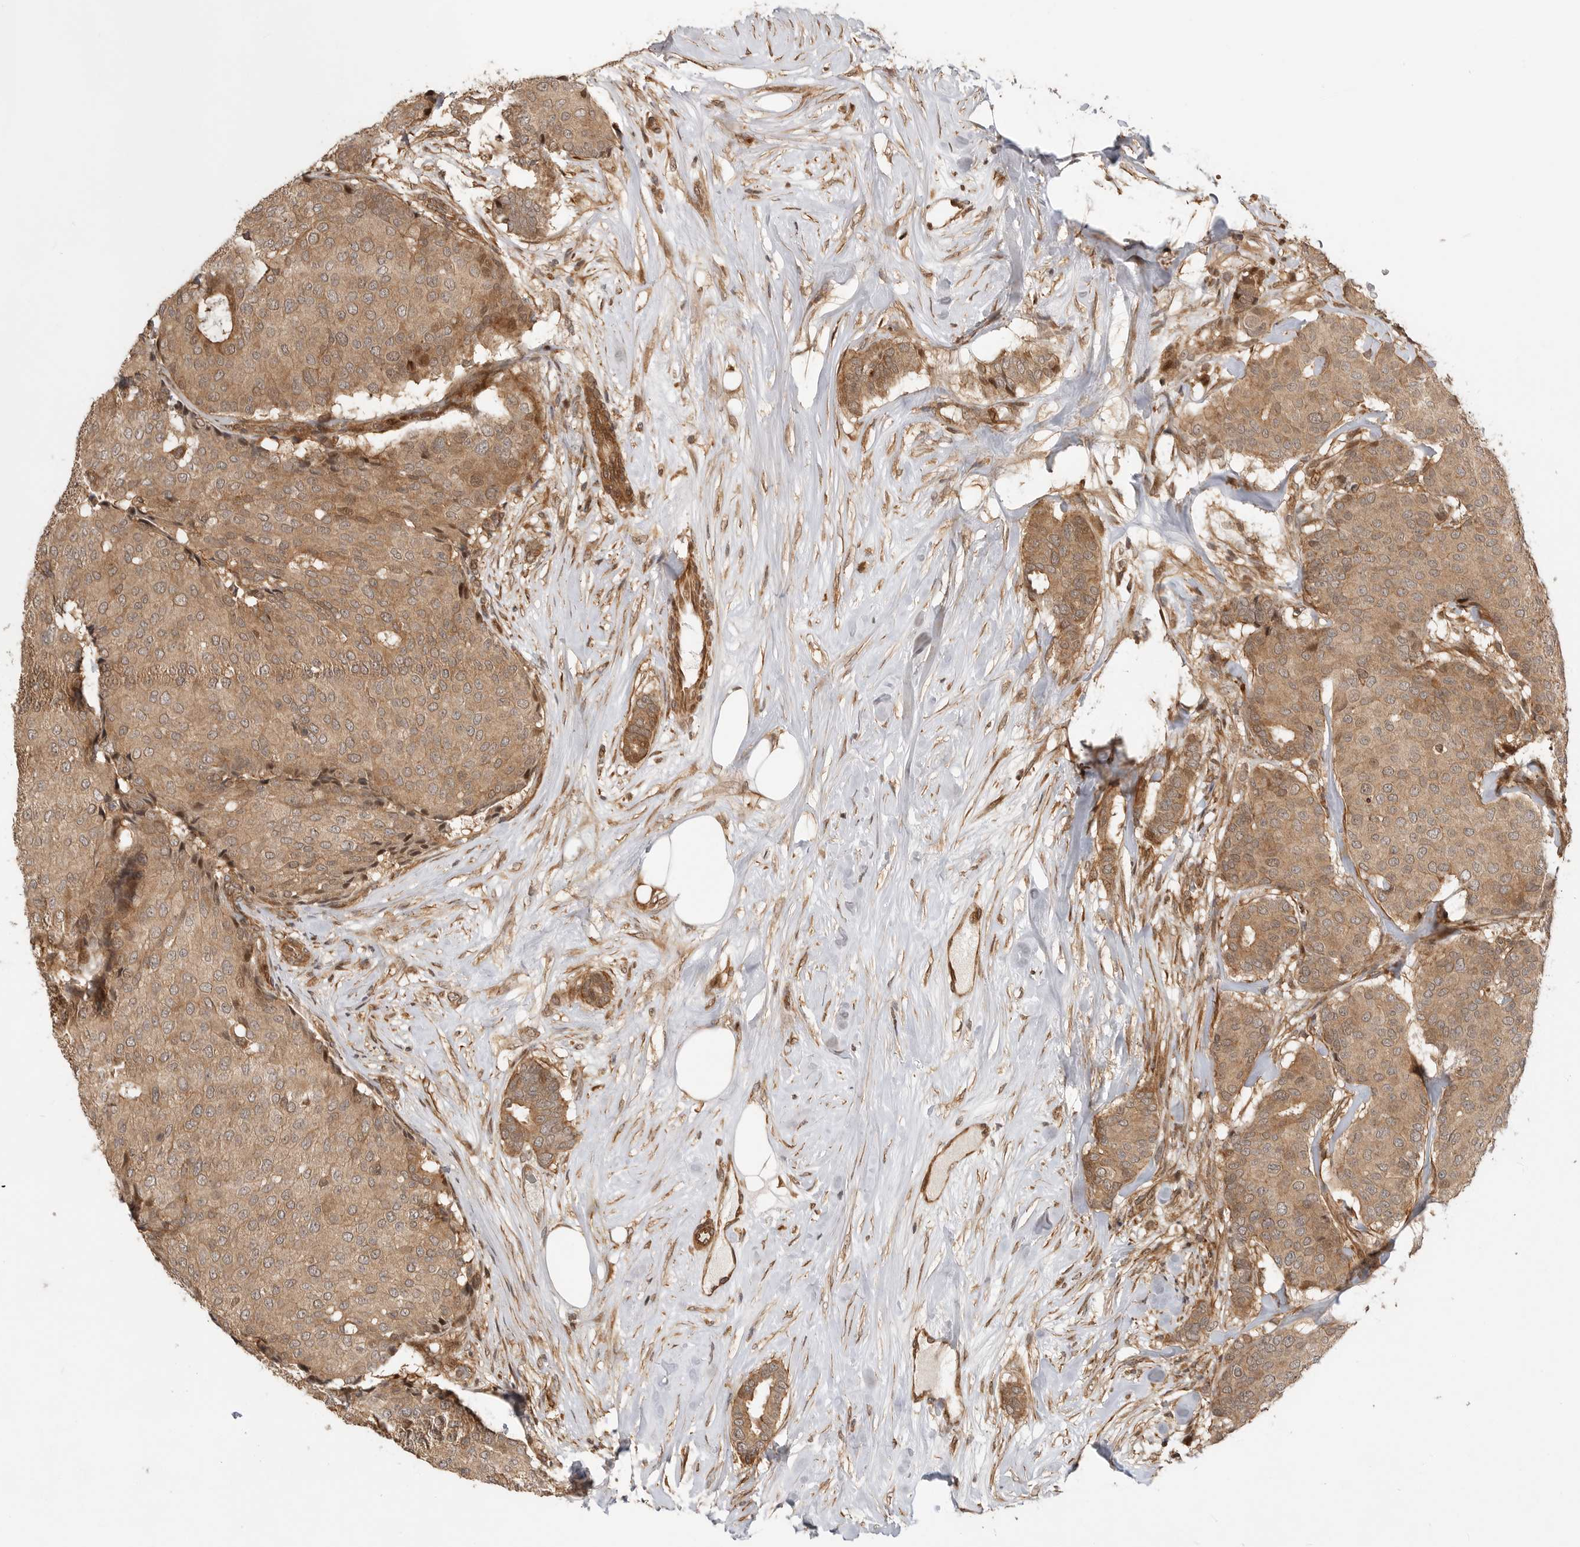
{"staining": {"intensity": "moderate", "quantity": ">75%", "location": "cytoplasmic/membranous,nuclear"}, "tissue": "breast cancer", "cell_type": "Tumor cells", "image_type": "cancer", "snomed": [{"axis": "morphology", "description": "Duct carcinoma"}, {"axis": "topography", "description": "Breast"}], "caption": "Breast invasive ductal carcinoma stained with DAB IHC shows medium levels of moderate cytoplasmic/membranous and nuclear expression in about >75% of tumor cells.", "gene": "ADPRS", "patient": {"sex": "female", "age": 75}}